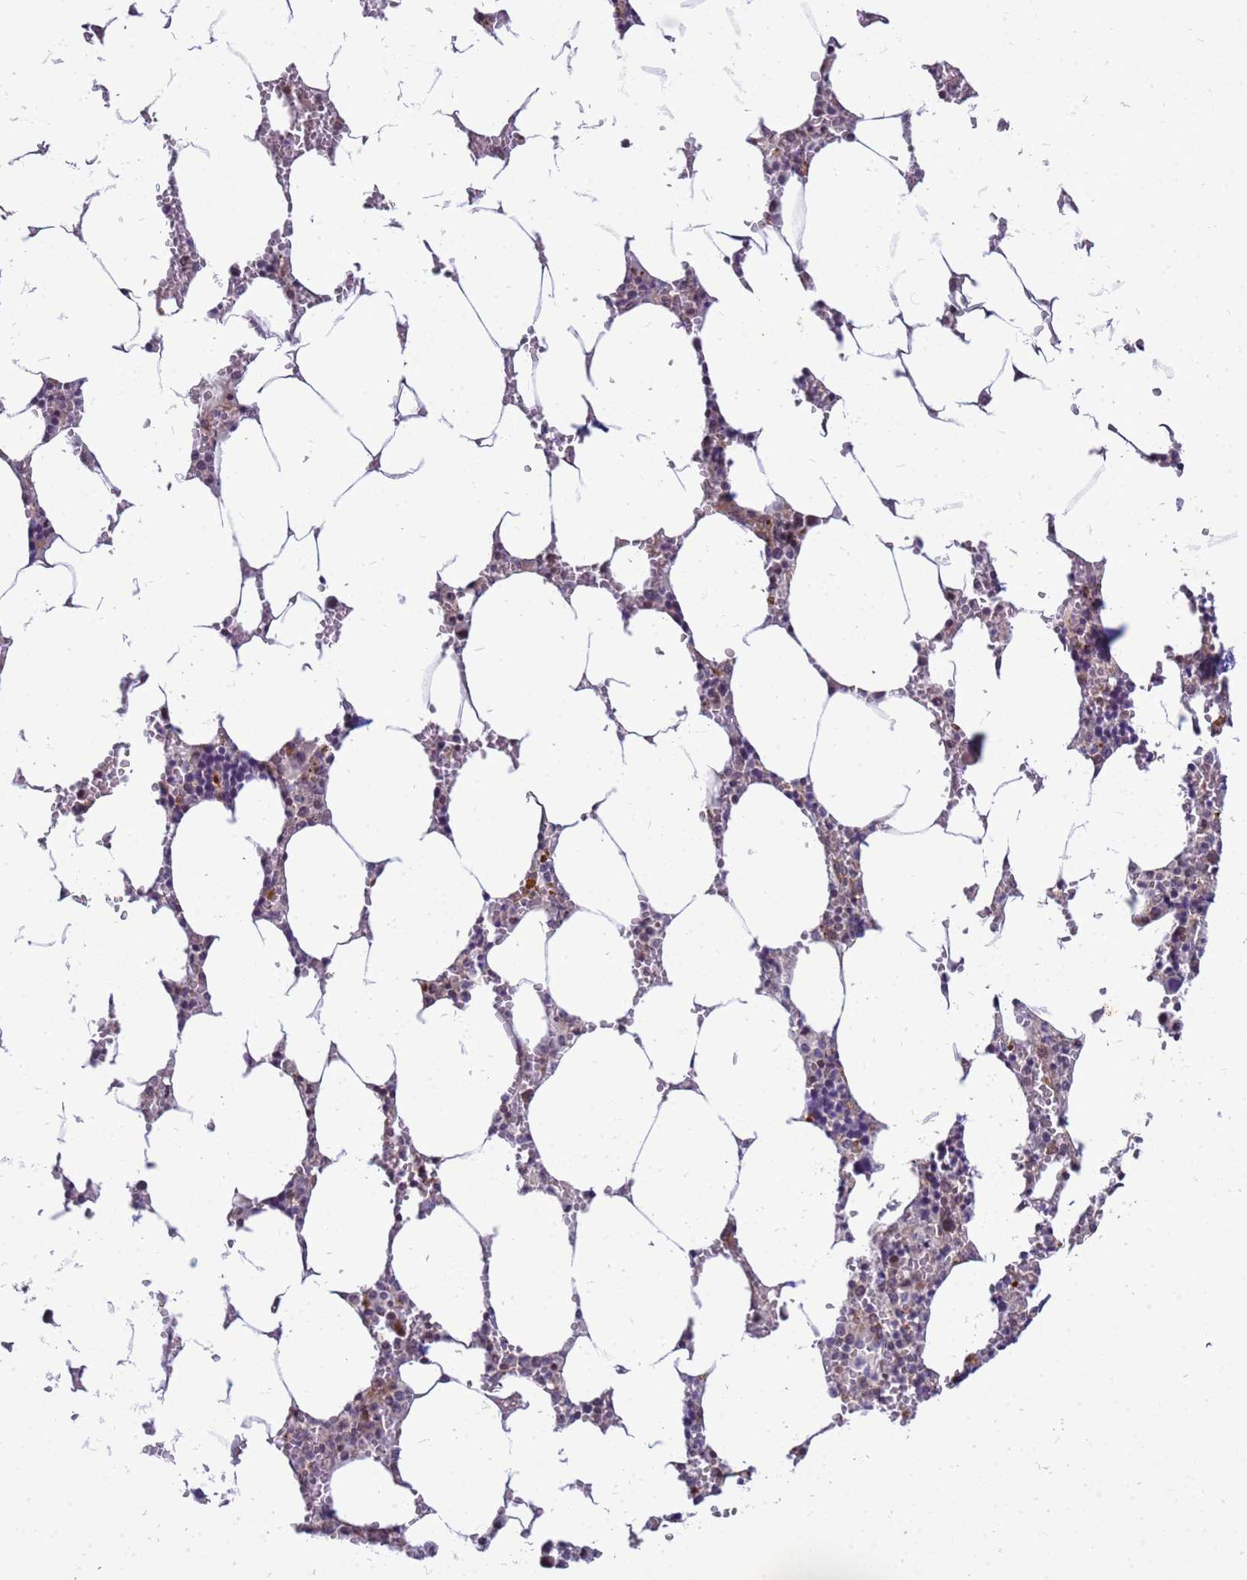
{"staining": {"intensity": "moderate", "quantity": "<25%", "location": "cytoplasmic/membranous"}, "tissue": "bone marrow", "cell_type": "Hematopoietic cells", "image_type": "normal", "snomed": [{"axis": "morphology", "description": "Normal tissue, NOS"}, {"axis": "topography", "description": "Bone marrow"}], "caption": "Immunohistochemical staining of normal human bone marrow displays <25% levels of moderate cytoplasmic/membranous protein expression in approximately <25% of hematopoietic cells.", "gene": "C12orf43", "patient": {"sex": "male", "age": 70}}